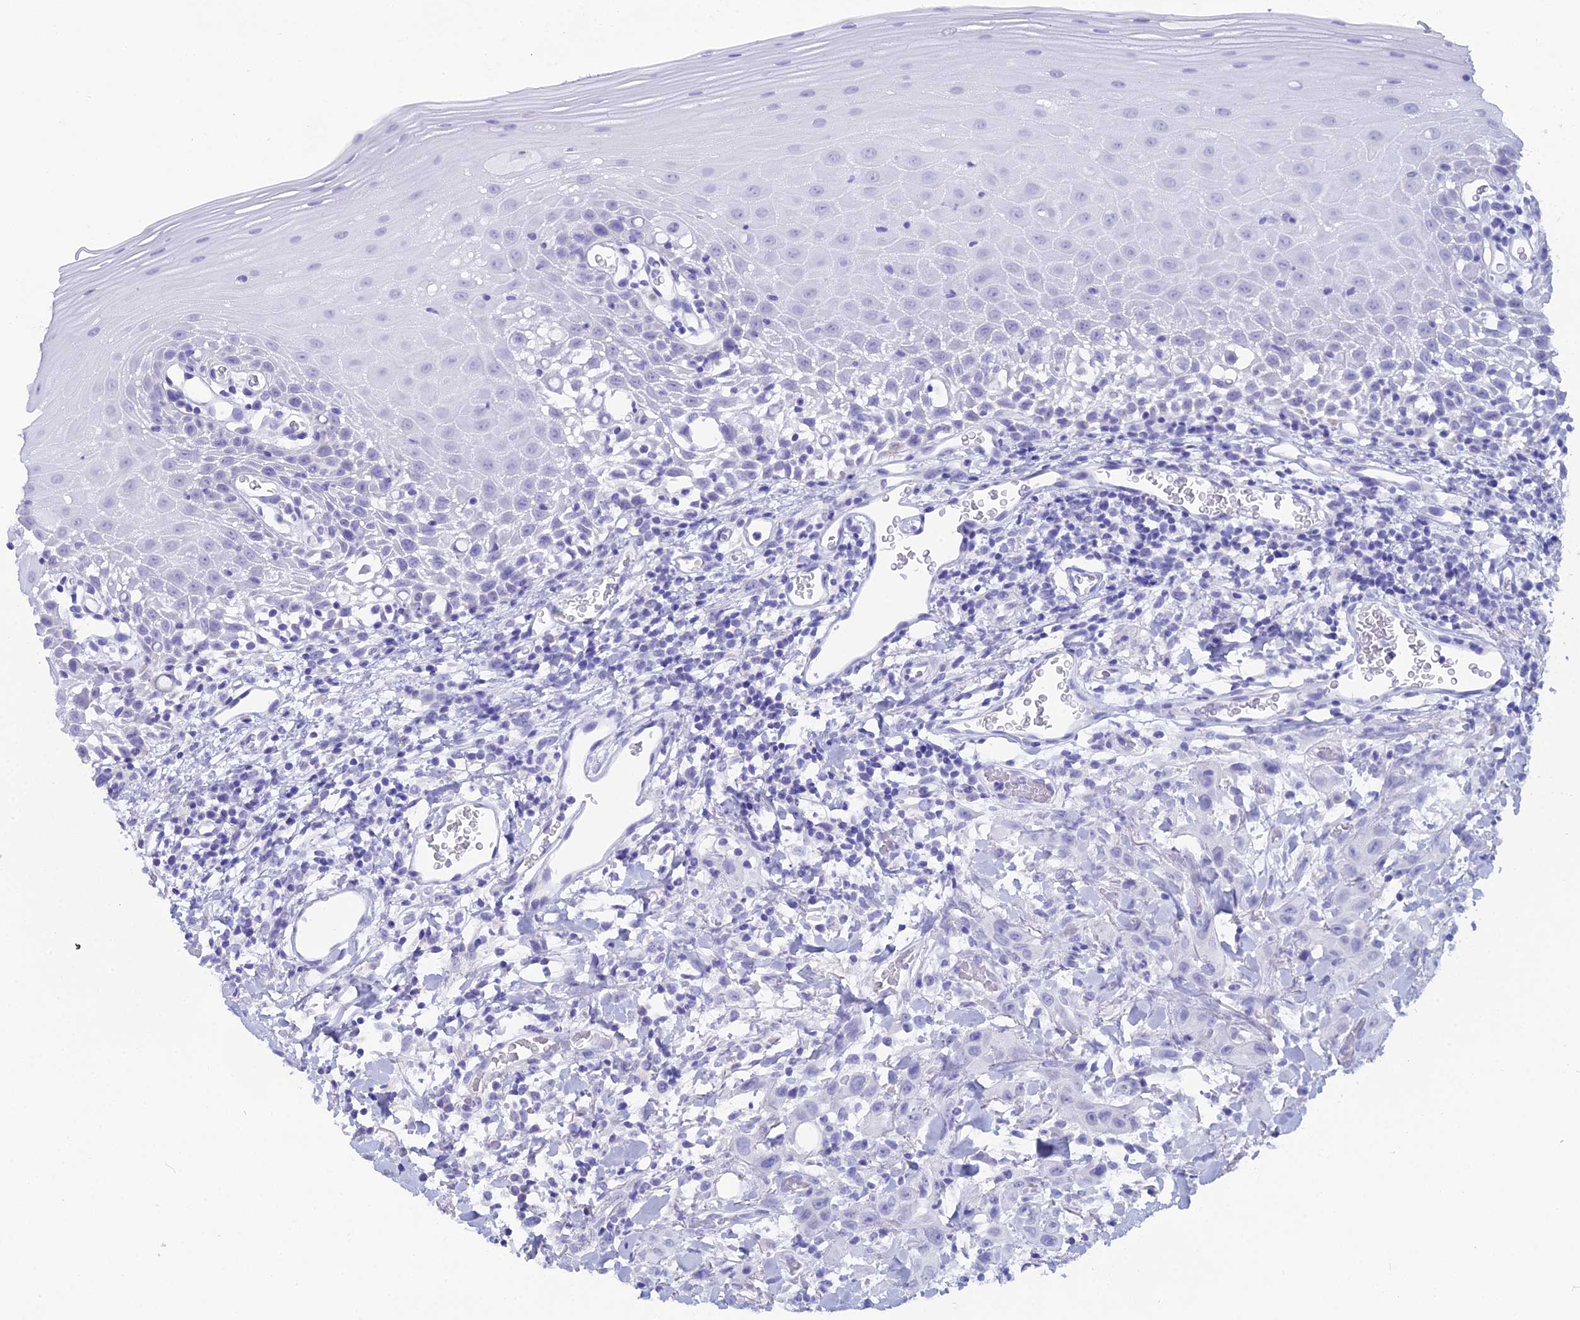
{"staining": {"intensity": "negative", "quantity": "none", "location": "none"}, "tissue": "oral mucosa", "cell_type": "Squamous epithelial cells", "image_type": "normal", "snomed": [{"axis": "morphology", "description": "Normal tissue, NOS"}, {"axis": "topography", "description": "Oral tissue"}], "caption": "This is an IHC image of benign human oral mucosa. There is no positivity in squamous epithelial cells.", "gene": "CGB1", "patient": {"sex": "female", "age": 70}}